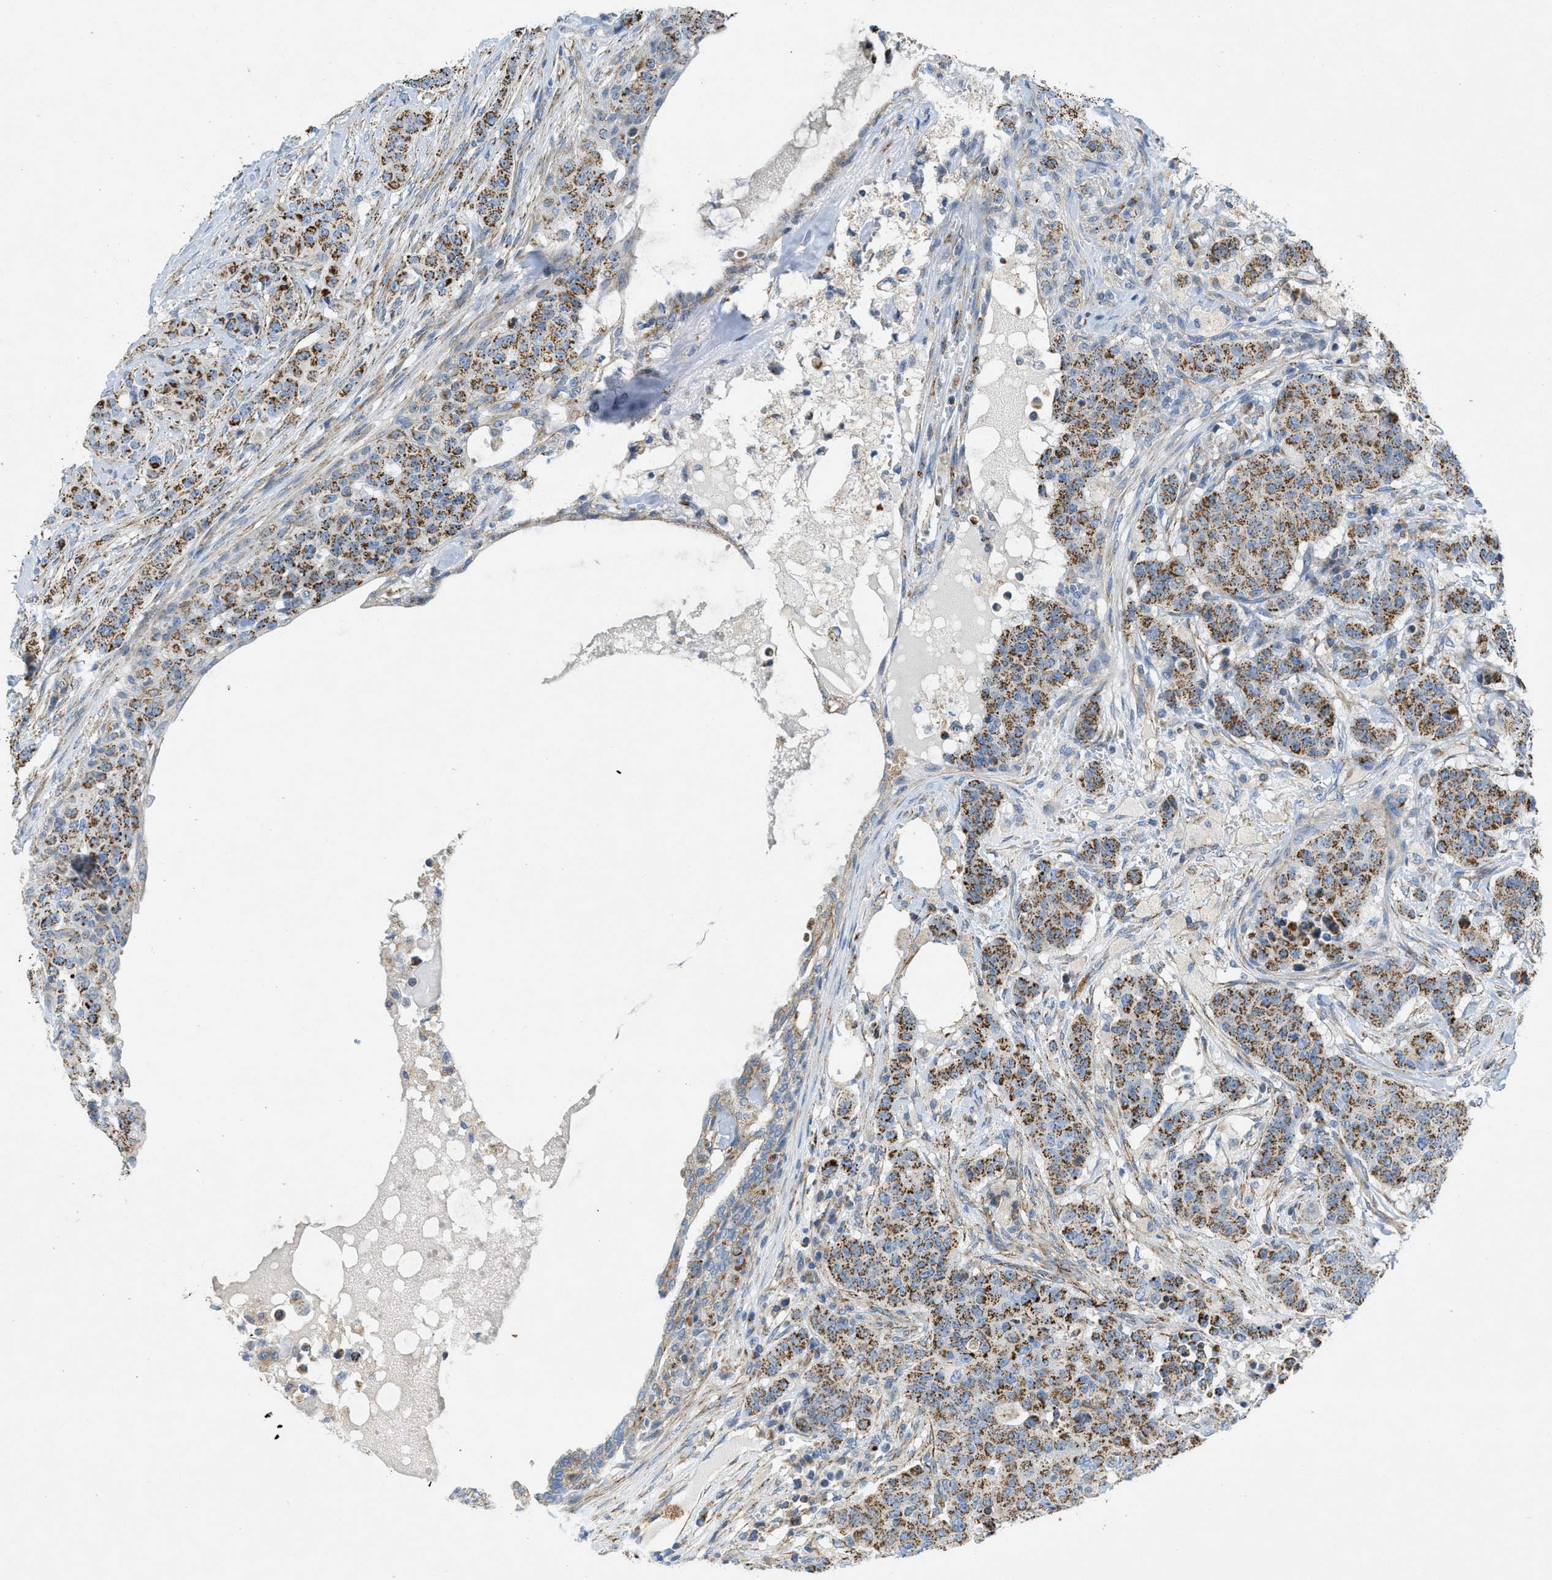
{"staining": {"intensity": "strong", "quantity": ">75%", "location": "cytoplasmic/membranous"}, "tissue": "breast cancer", "cell_type": "Tumor cells", "image_type": "cancer", "snomed": [{"axis": "morphology", "description": "Normal tissue, NOS"}, {"axis": "morphology", "description": "Duct carcinoma"}, {"axis": "topography", "description": "Breast"}], "caption": "Immunohistochemical staining of human breast cancer (intraductal carcinoma) shows strong cytoplasmic/membranous protein staining in approximately >75% of tumor cells. (DAB (3,3'-diaminobenzidine) = brown stain, brightfield microscopy at high magnification).", "gene": "BTN3A1", "patient": {"sex": "female", "age": 40}}